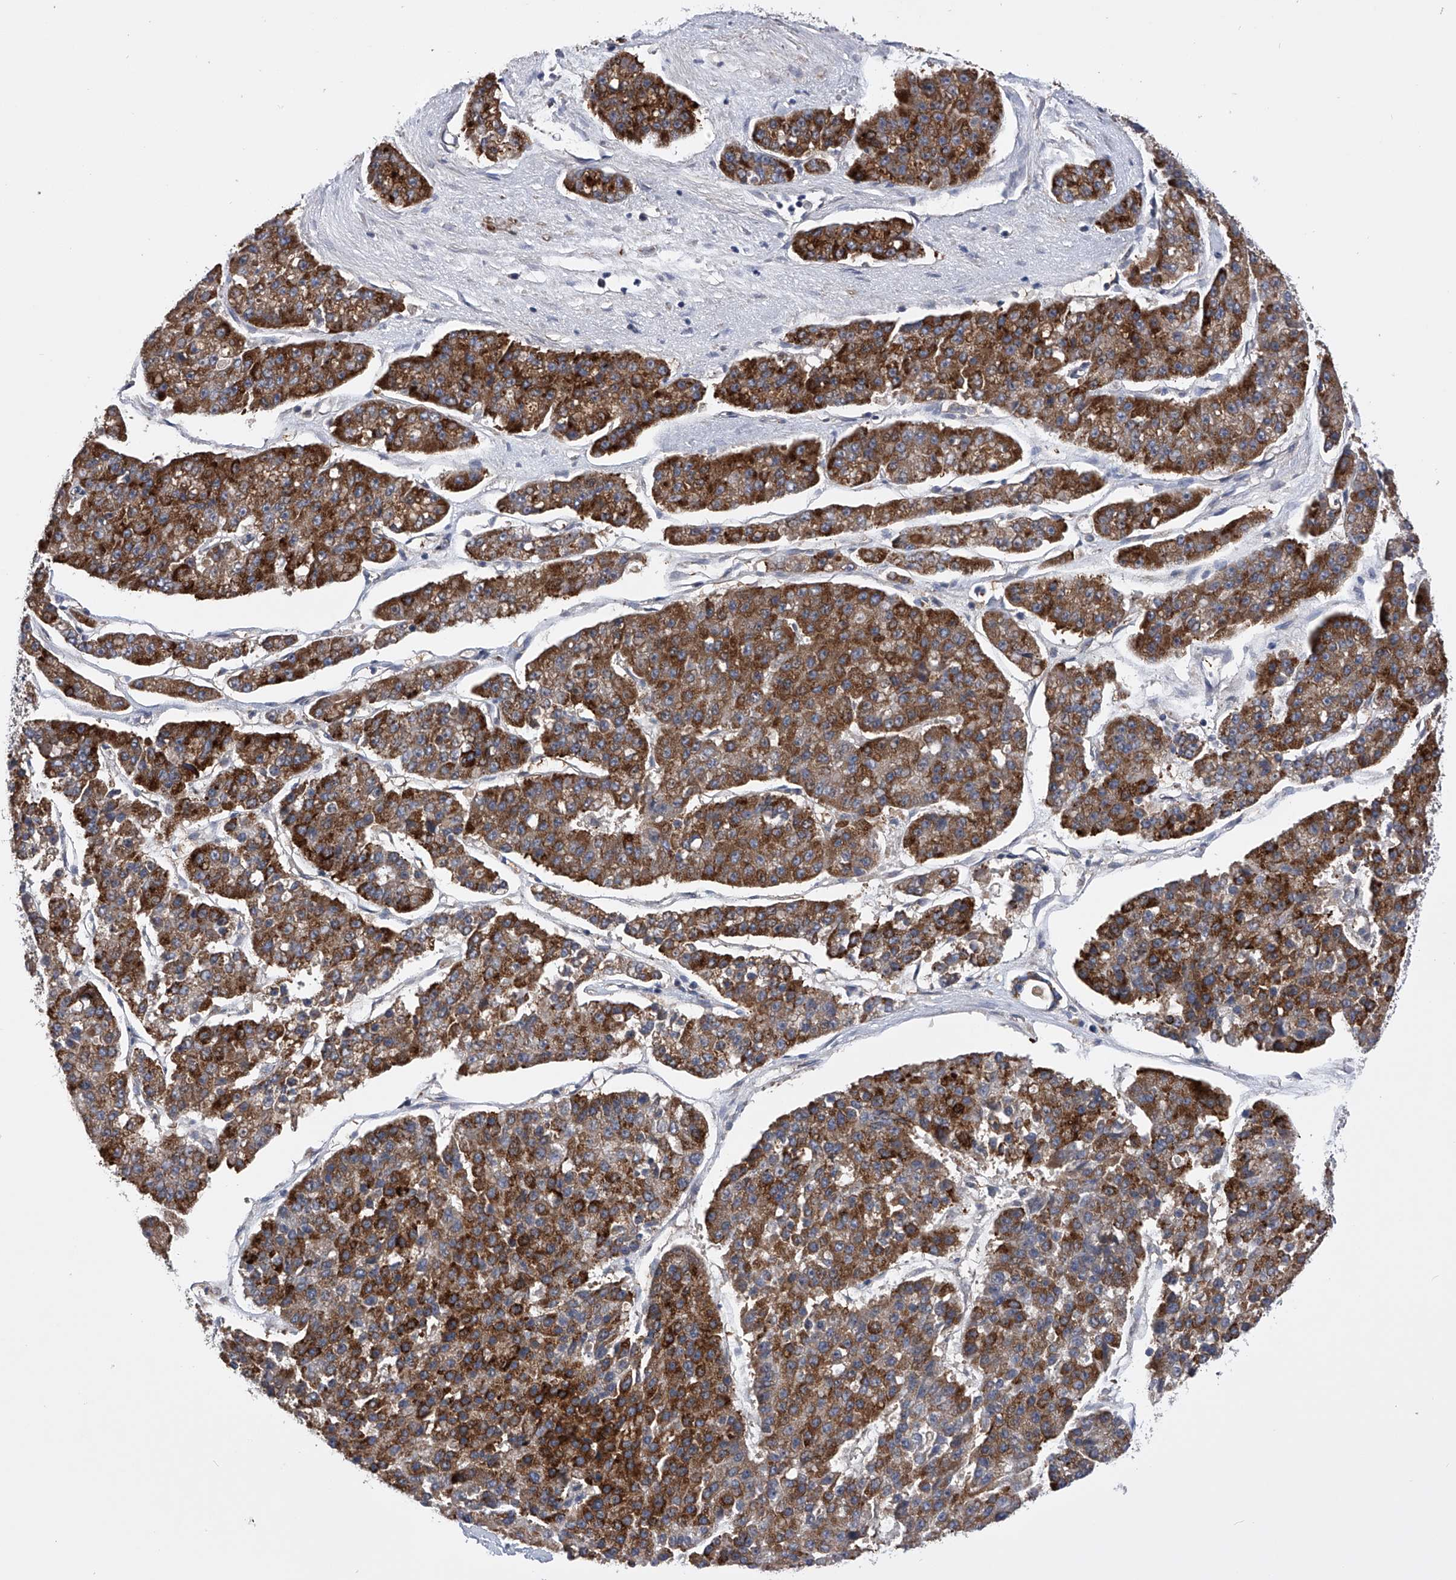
{"staining": {"intensity": "moderate", "quantity": ">75%", "location": "cytoplasmic/membranous"}, "tissue": "pancreatic cancer", "cell_type": "Tumor cells", "image_type": "cancer", "snomed": [{"axis": "morphology", "description": "Adenocarcinoma, NOS"}, {"axis": "topography", "description": "Pancreas"}], "caption": "A brown stain highlights moderate cytoplasmic/membranous expression of a protein in human pancreatic adenocarcinoma tumor cells. (Stains: DAB in brown, nuclei in blue, Microscopy: brightfield microscopy at high magnification).", "gene": "SPOCK1", "patient": {"sex": "male", "age": 50}}